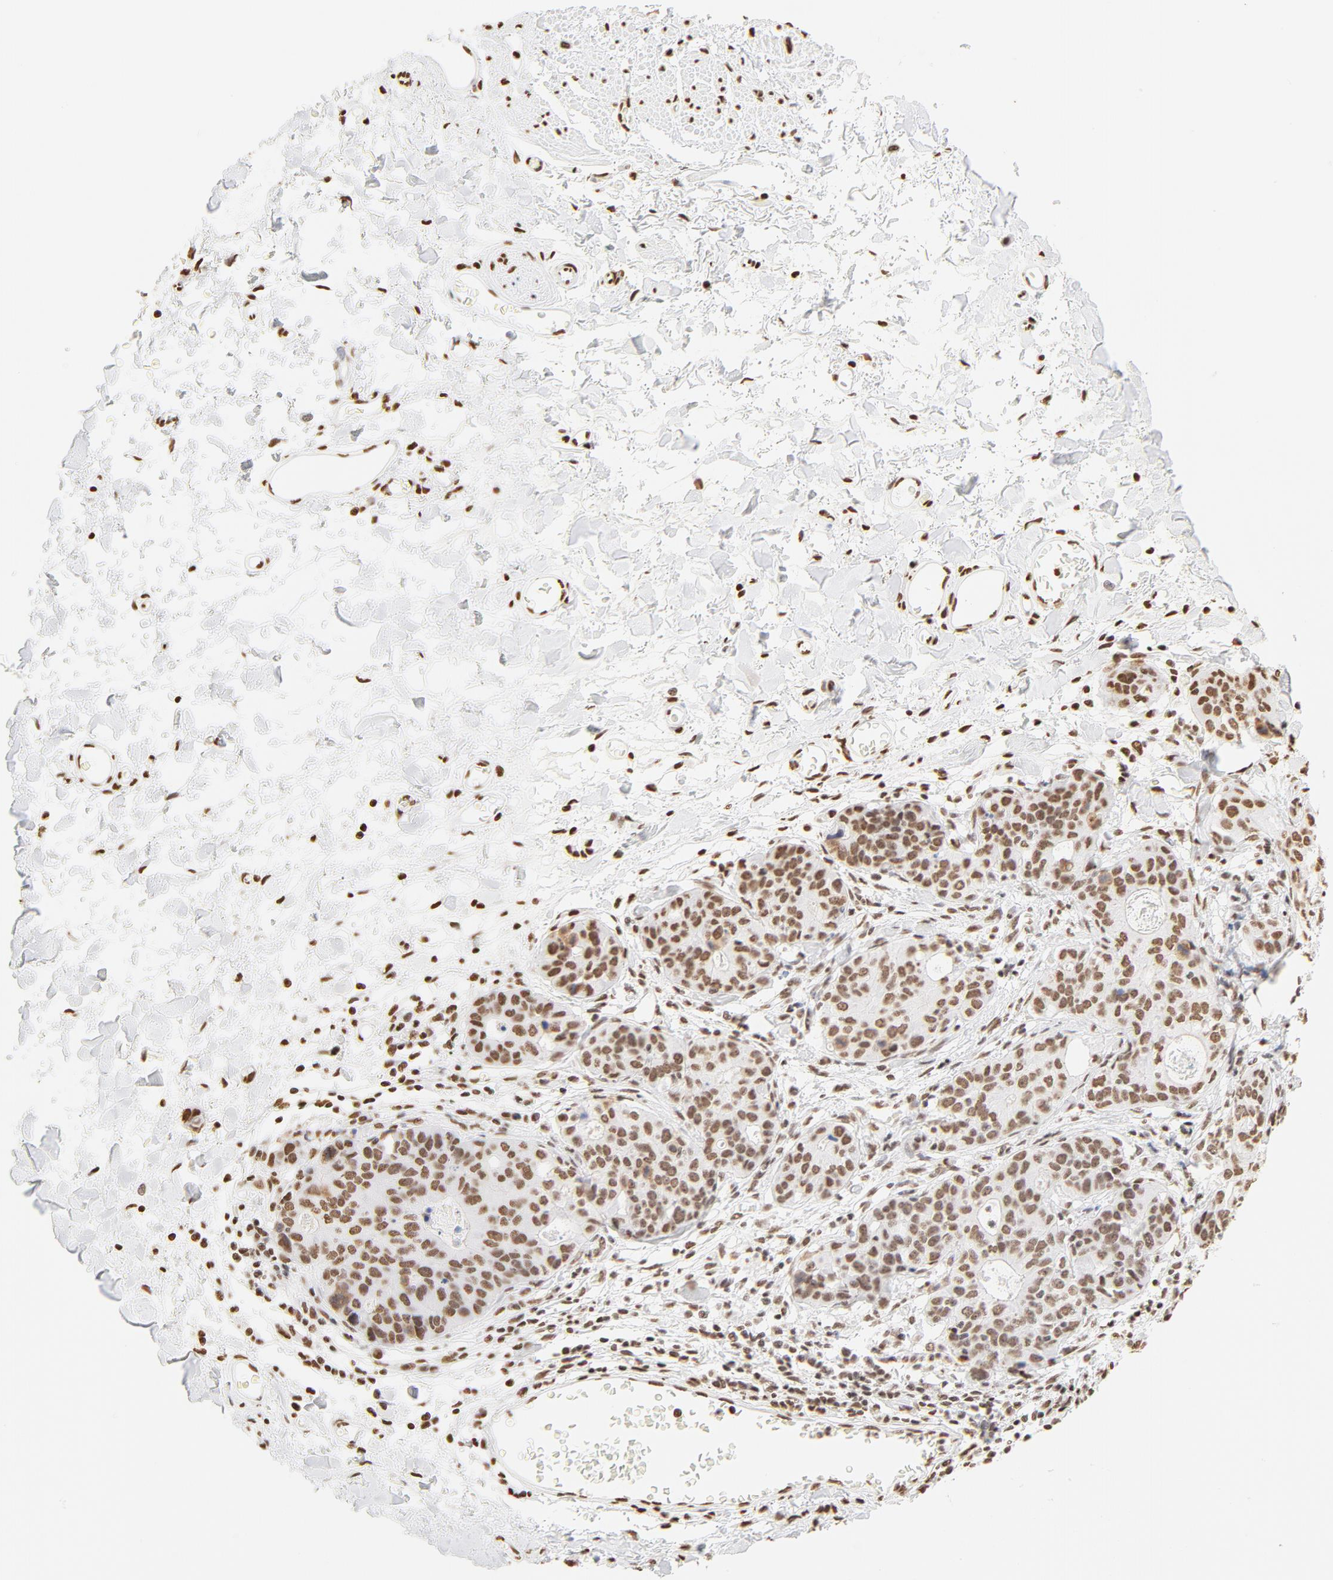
{"staining": {"intensity": "moderate", "quantity": ">75%", "location": "nuclear"}, "tissue": "stomach cancer", "cell_type": "Tumor cells", "image_type": "cancer", "snomed": [{"axis": "morphology", "description": "Adenocarcinoma, NOS"}, {"axis": "topography", "description": "Esophagus"}, {"axis": "topography", "description": "Stomach"}], "caption": "Adenocarcinoma (stomach) was stained to show a protein in brown. There is medium levels of moderate nuclear expression in approximately >75% of tumor cells.", "gene": "ZNF540", "patient": {"sex": "male", "age": 74}}